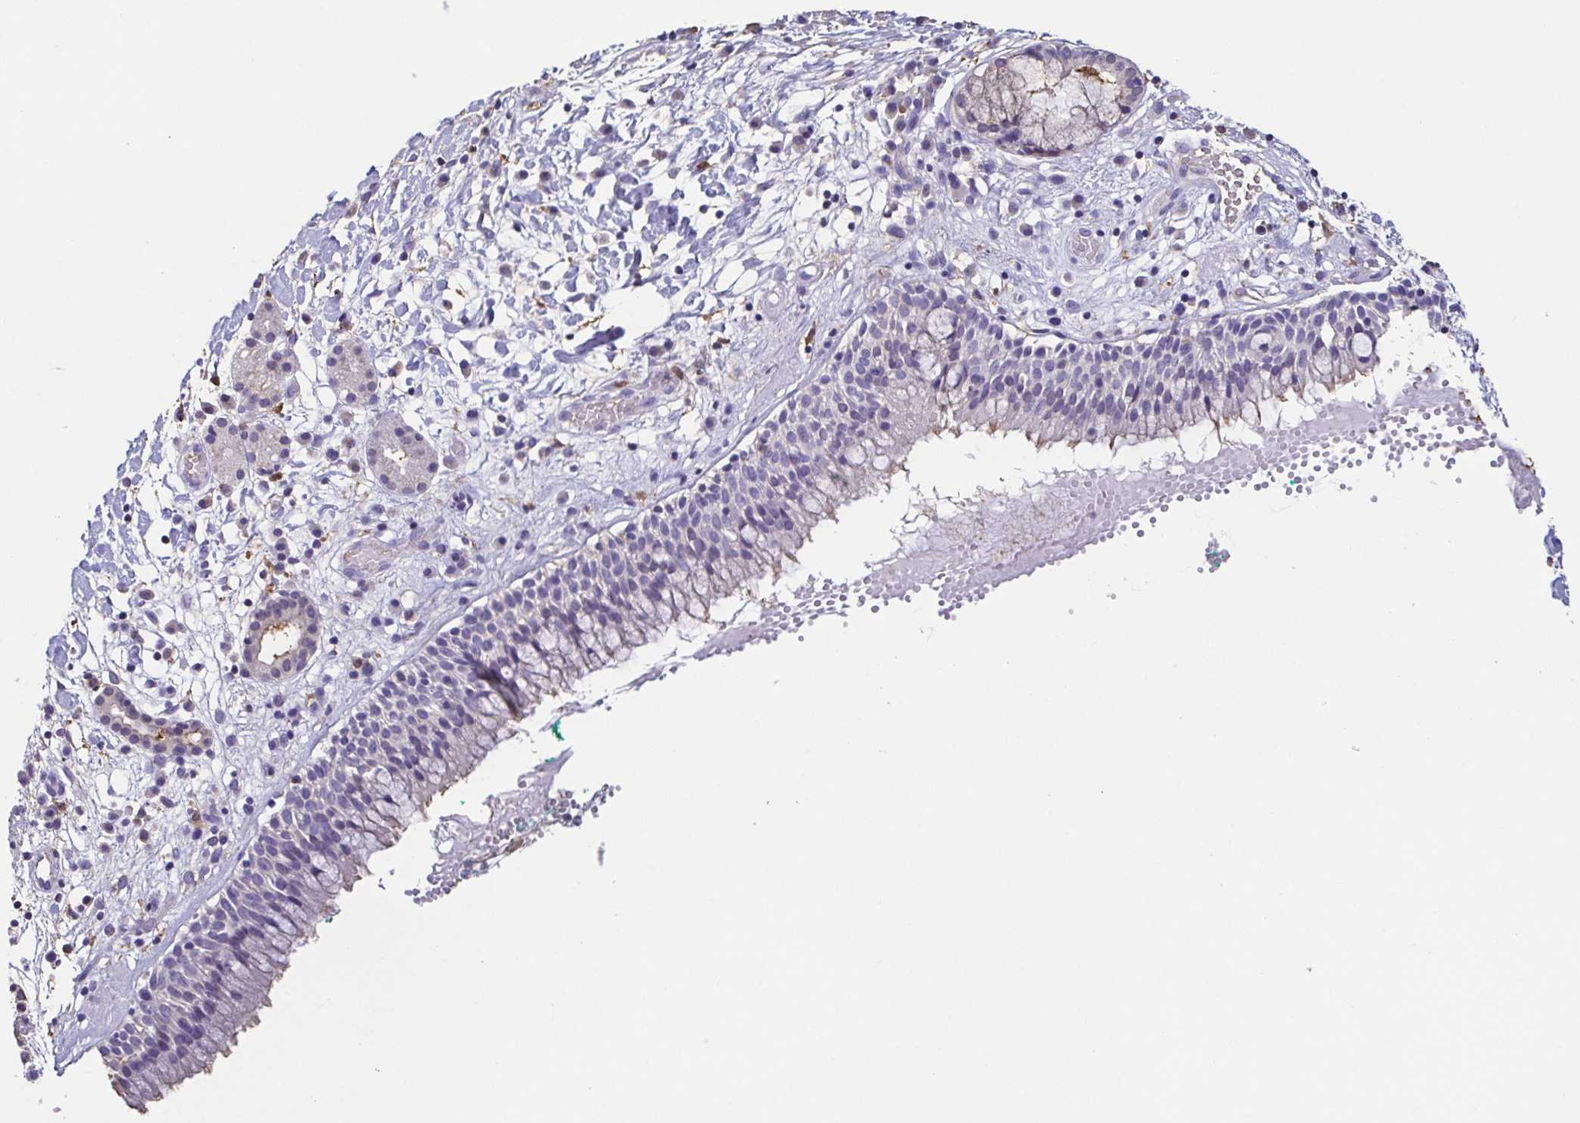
{"staining": {"intensity": "negative", "quantity": "none", "location": "none"}, "tissue": "nasopharynx", "cell_type": "Respiratory epithelial cells", "image_type": "normal", "snomed": [{"axis": "morphology", "description": "Normal tissue, NOS"}, {"axis": "morphology", "description": "Basal cell carcinoma"}, {"axis": "topography", "description": "Cartilage tissue"}, {"axis": "topography", "description": "Nasopharynx"}, {"axis": "topography", "description": "Oral tissue"}], "caption": "Immunohistochemistry of unremarkable human nasopharynx displays no staining in respiratory epithelial cells.", "gene": "ANXA10", "patient": {"sex": "female", "age": 77}}